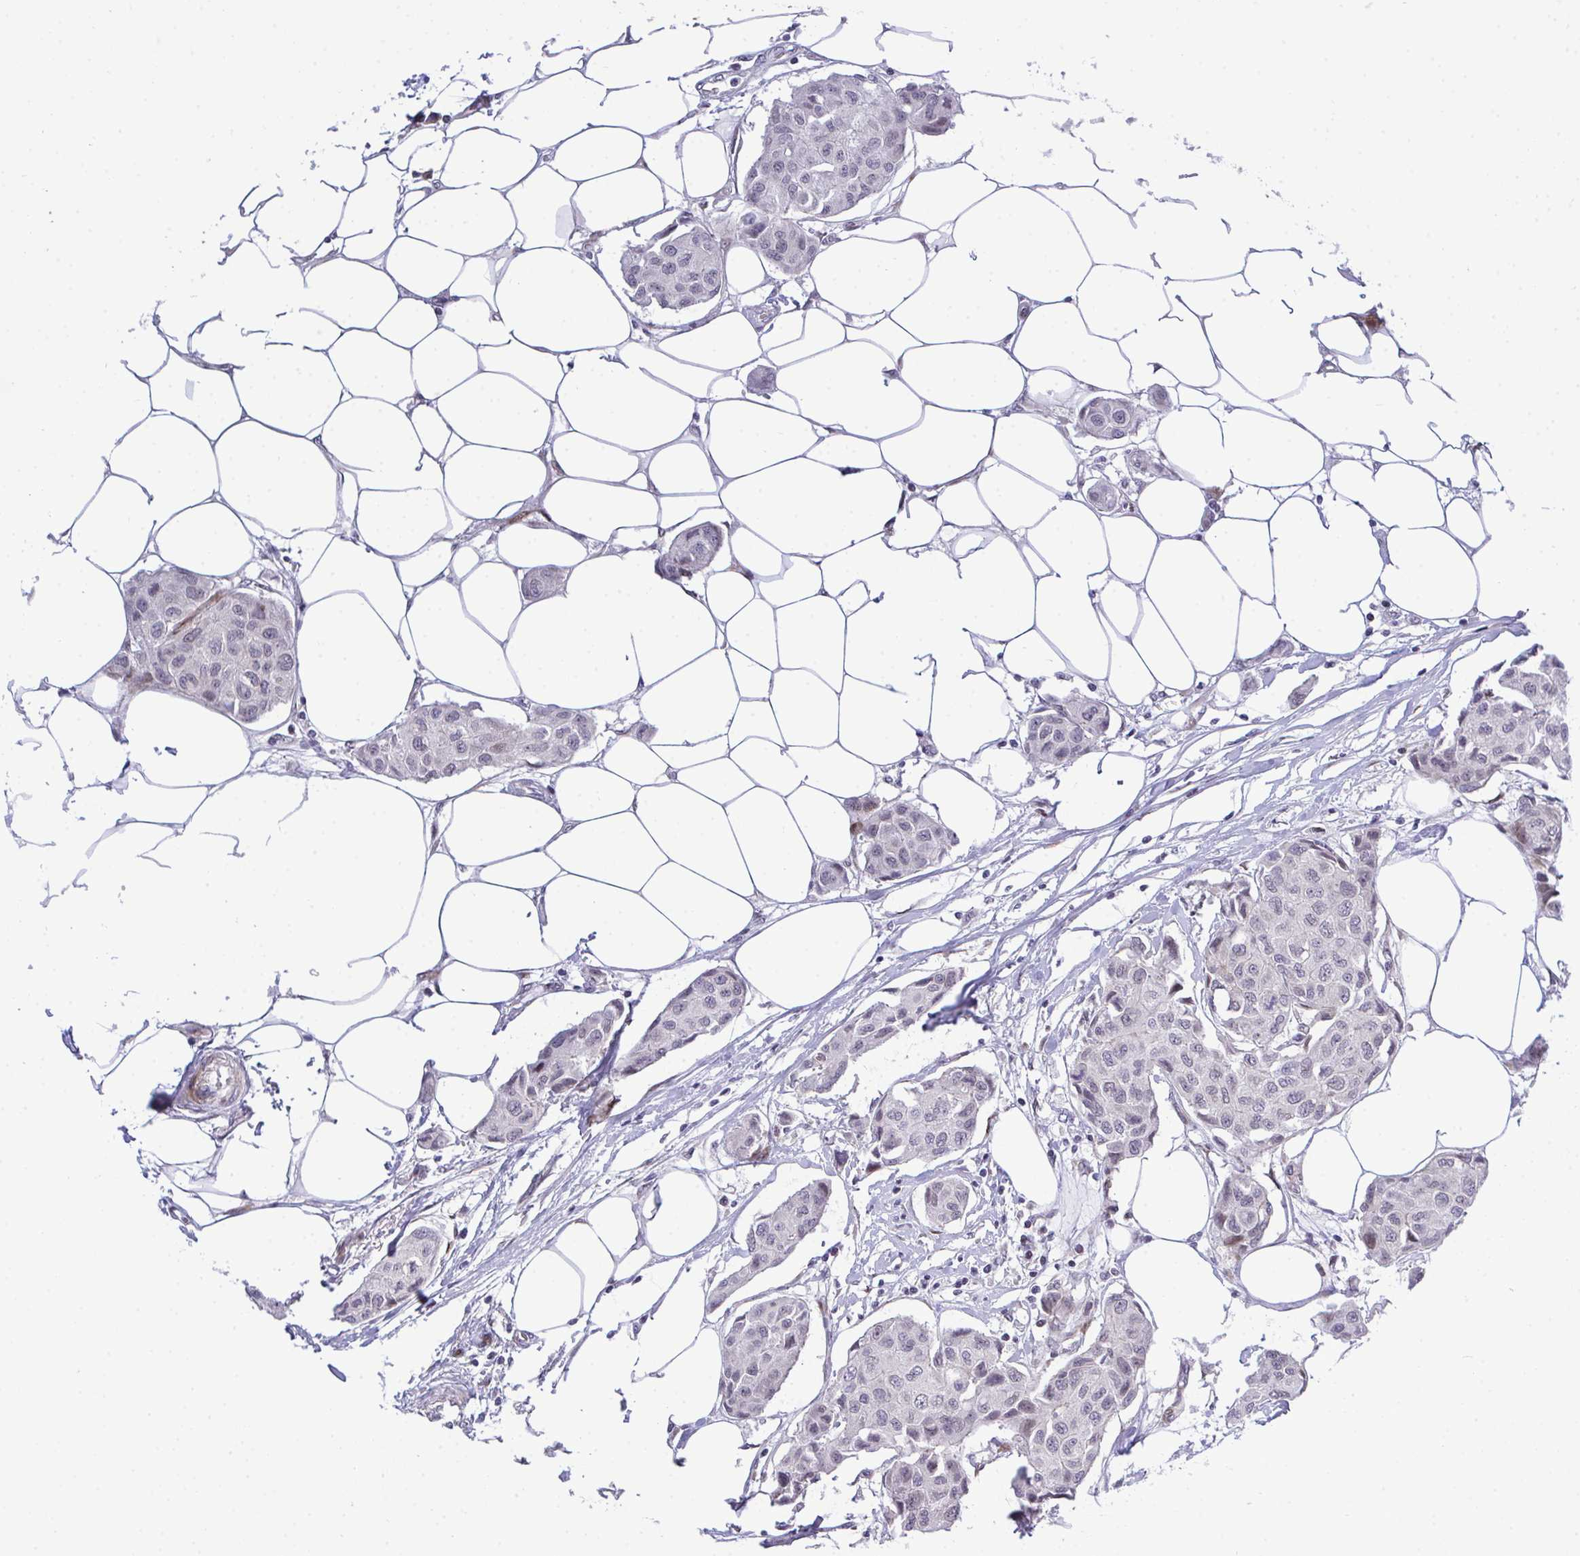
{"staining": {"intensity": "weak", "quantity": "<25%", "location": "nuclear"}, "tissue": "breast cancer", "cell_type": "Tumor cells", "image_type": "cancer", "snomed": [{"axis": "morphology", "description": "Duct carcinoma"}, {"axis": "topography", "description": "Breast"}, {"axis": "topography", "description": "Lymph node"}], "caption": "DAB (3,3'-diaminobenzidine) immunohistochemical staining of infiltrating ductal carcinoma (breast) shows no significant staining in tumor cells. The staining is performed using DAB brown chromogen with nuclei counter-stained in using hematoxylin.", "gene": "CASTOR2", "patient": {"sex": "female", "age": 80}}